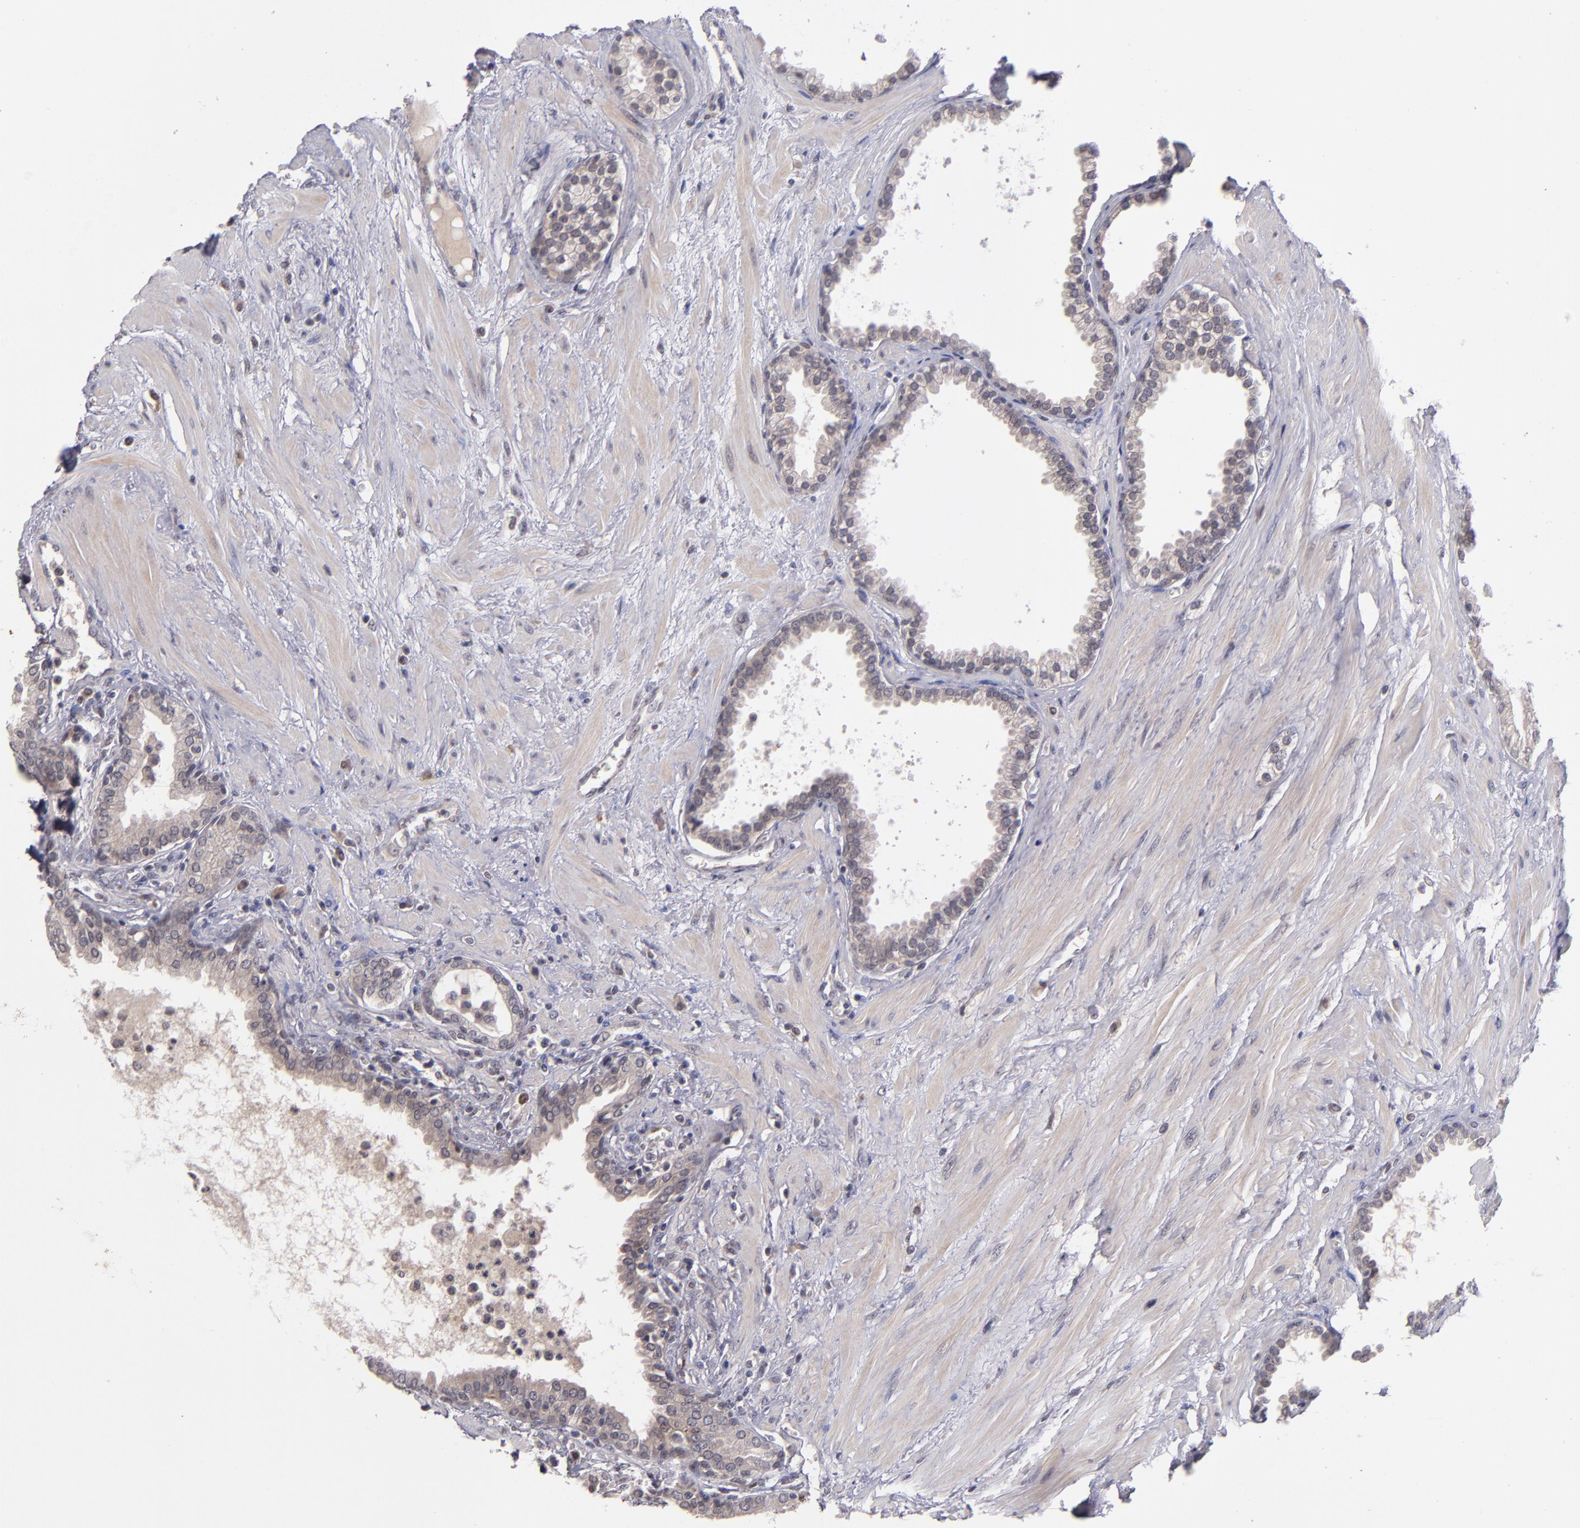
{"staining": {"intensity": "weak", "quantity": ">75%", "location": "cytoplasmic/membranous"}, "tissue": "prostate", "cell_type": "Glandular cells", "image_type": "normal", "snomed": [{"axis": "morphology", "description": "Normal tissue, NOS"}, {"axis": "topography", "description": "Prostate"}], "caption": "Protein staining exhibits weak cytoplasmic/membranous positivity in approximately >75% of glandular cells in unremarkable prostate. (DAB IHC with brightfield microscopy, high magnification).", "gene": "CDC7", "patient": {"sex": "male", "age": 64}}